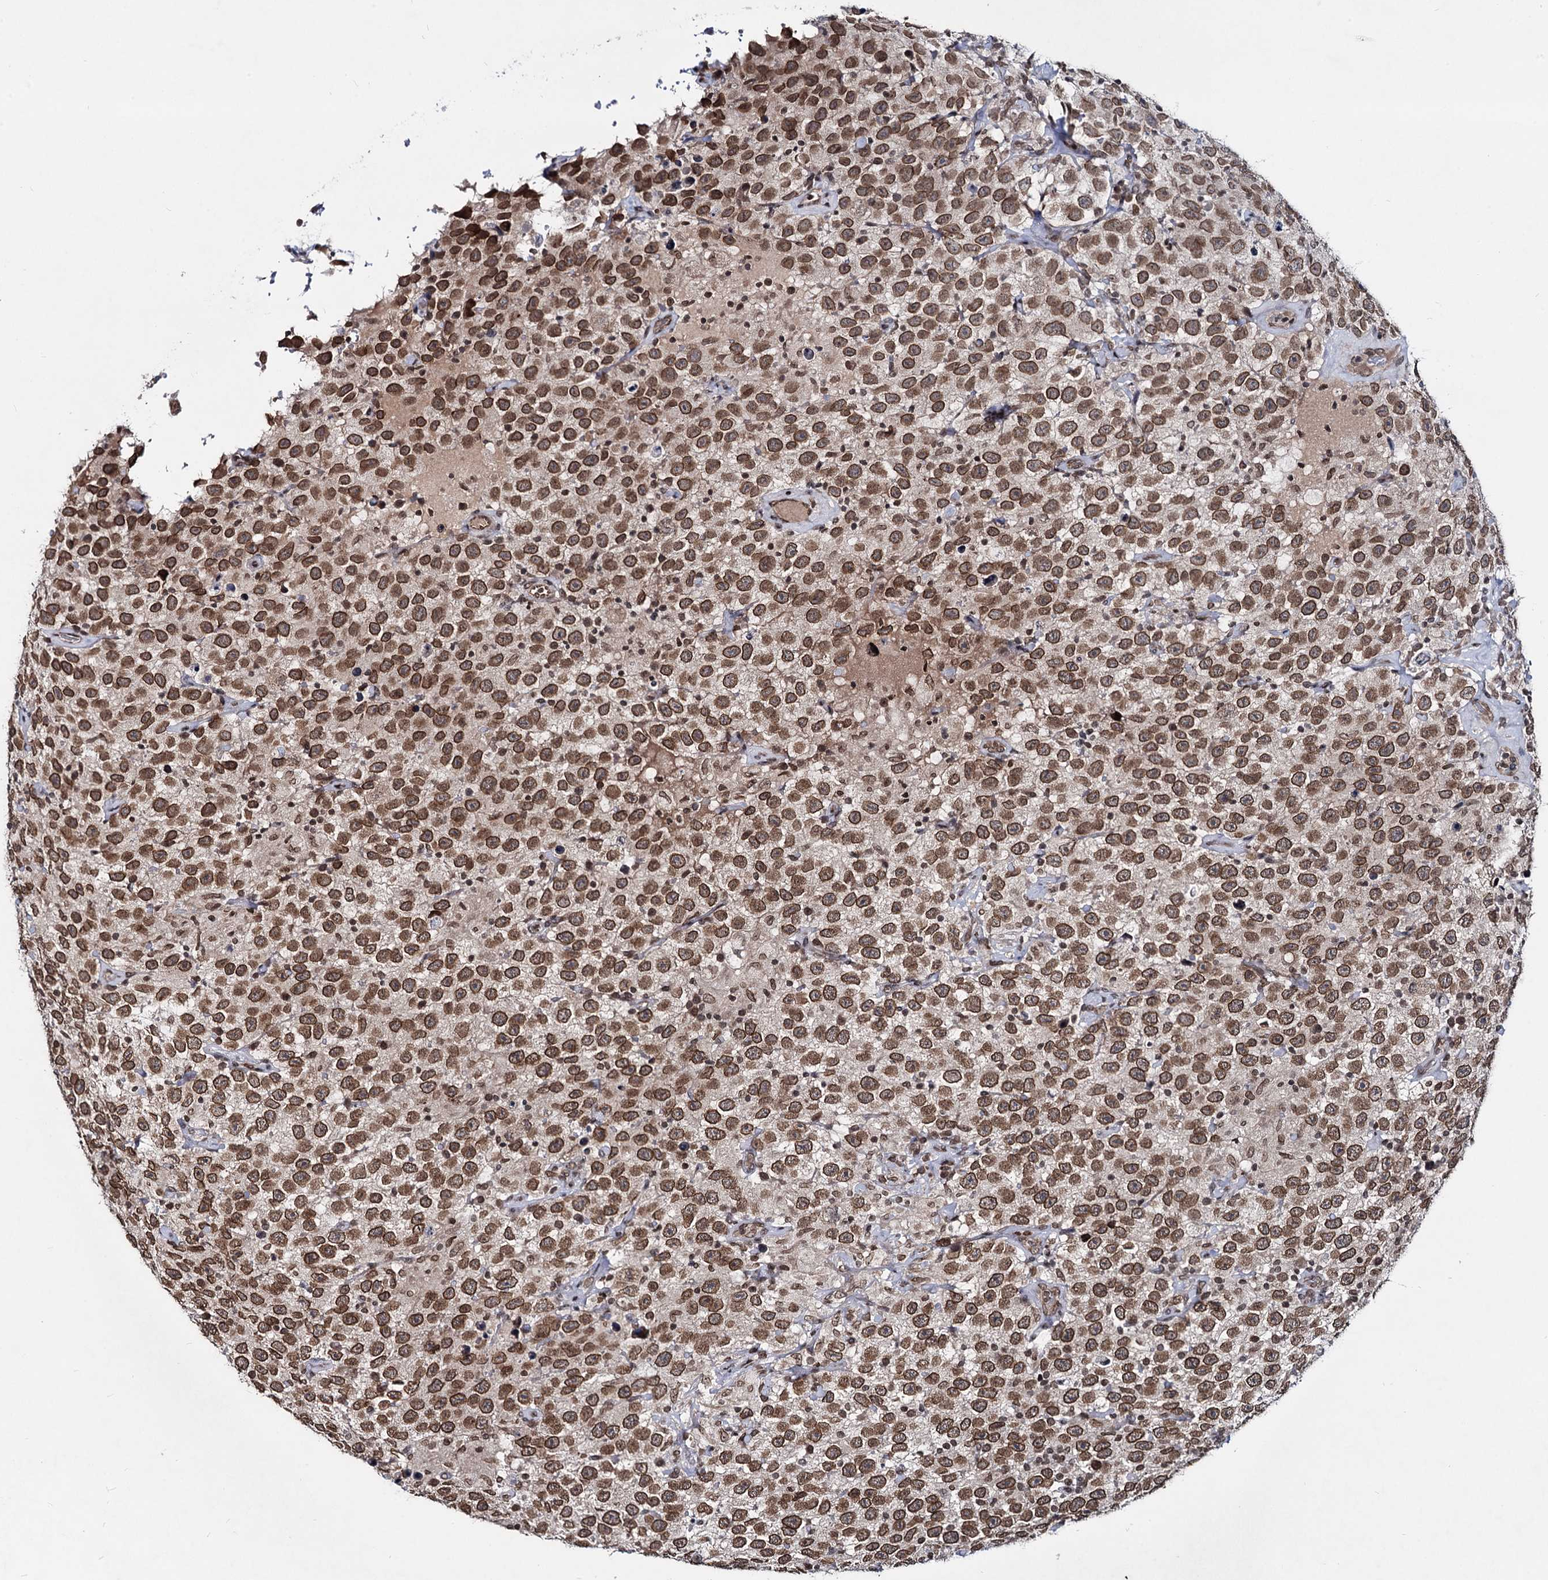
{"staining": {"intensity": "strong", "quantity": ">75%", "location": "cytoplasmic/membranous,nuclear"}, "tissue": "testis cancer", "cell_type": "Tumor cells", "image_type": "cancer", "snomed": [{"axis": "morphology", "description": "Seminoma, NOS"}, {"axis": "topography", "description": "Testis"}], "caption": "Protein staining shows strong cytoplasmic/membranous and nuclear positivity in approximately >75% of tumor cells in testis cancer. (DAB = brown stain, brightfield microscopy at high magnification).", "gene": "RNF6", "patient": {"sex": "male", "age": 41}}